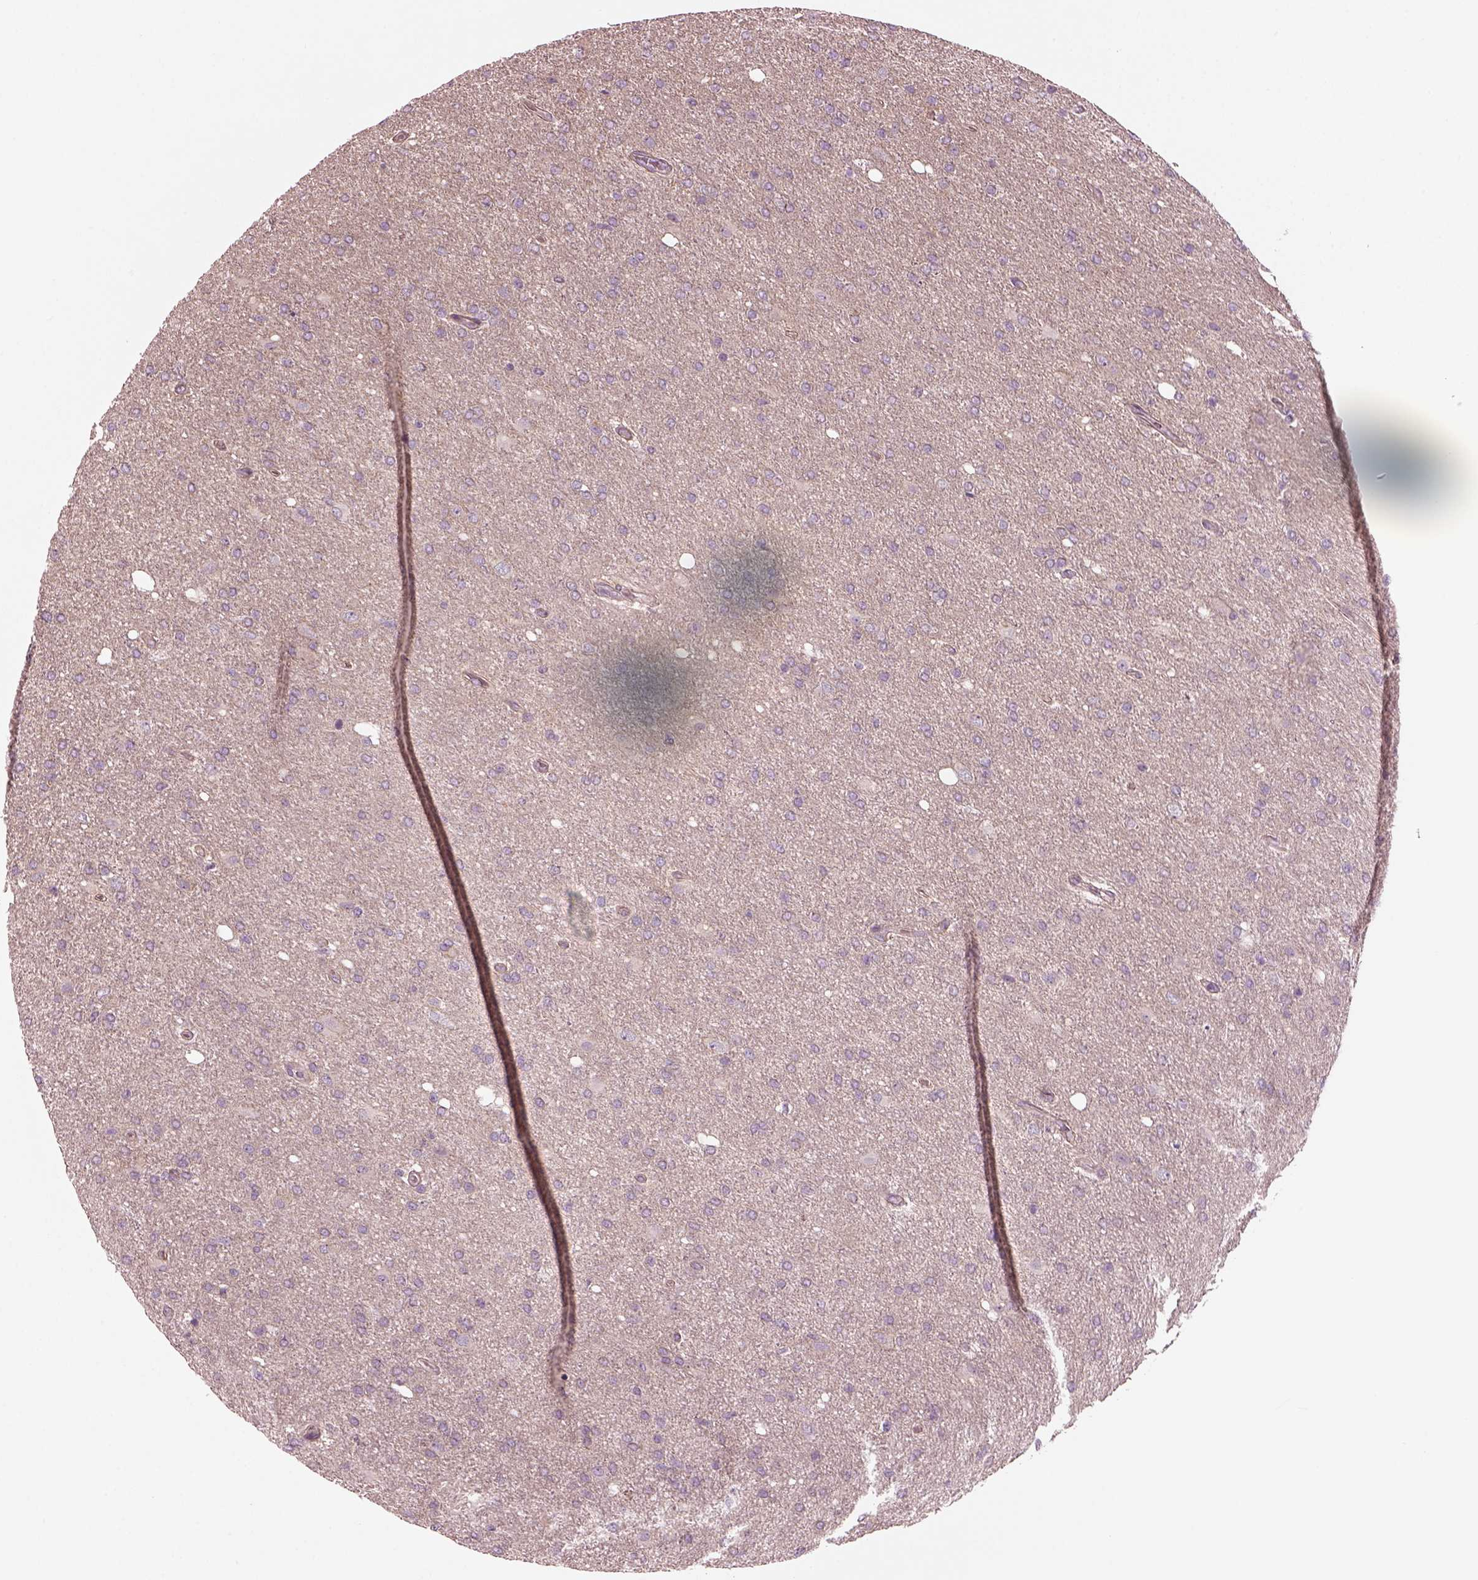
{"staining": {"intensity": "negative", "quantity": "none", "location": "none"}, "tissue": "glioma", "cell_type": "Tumor cells", "image_type": "cancer", "snomed": [{"axis": "morphology", "description": "Glioma, malignant, High grade"}, {"axis": "topography", "description": "Cerebral cortex"}], "caption": "Tumor cells show no significant positivity in glioma.", "gene": "ODAD1", "patient": {"sex": "male", "age": 70}}